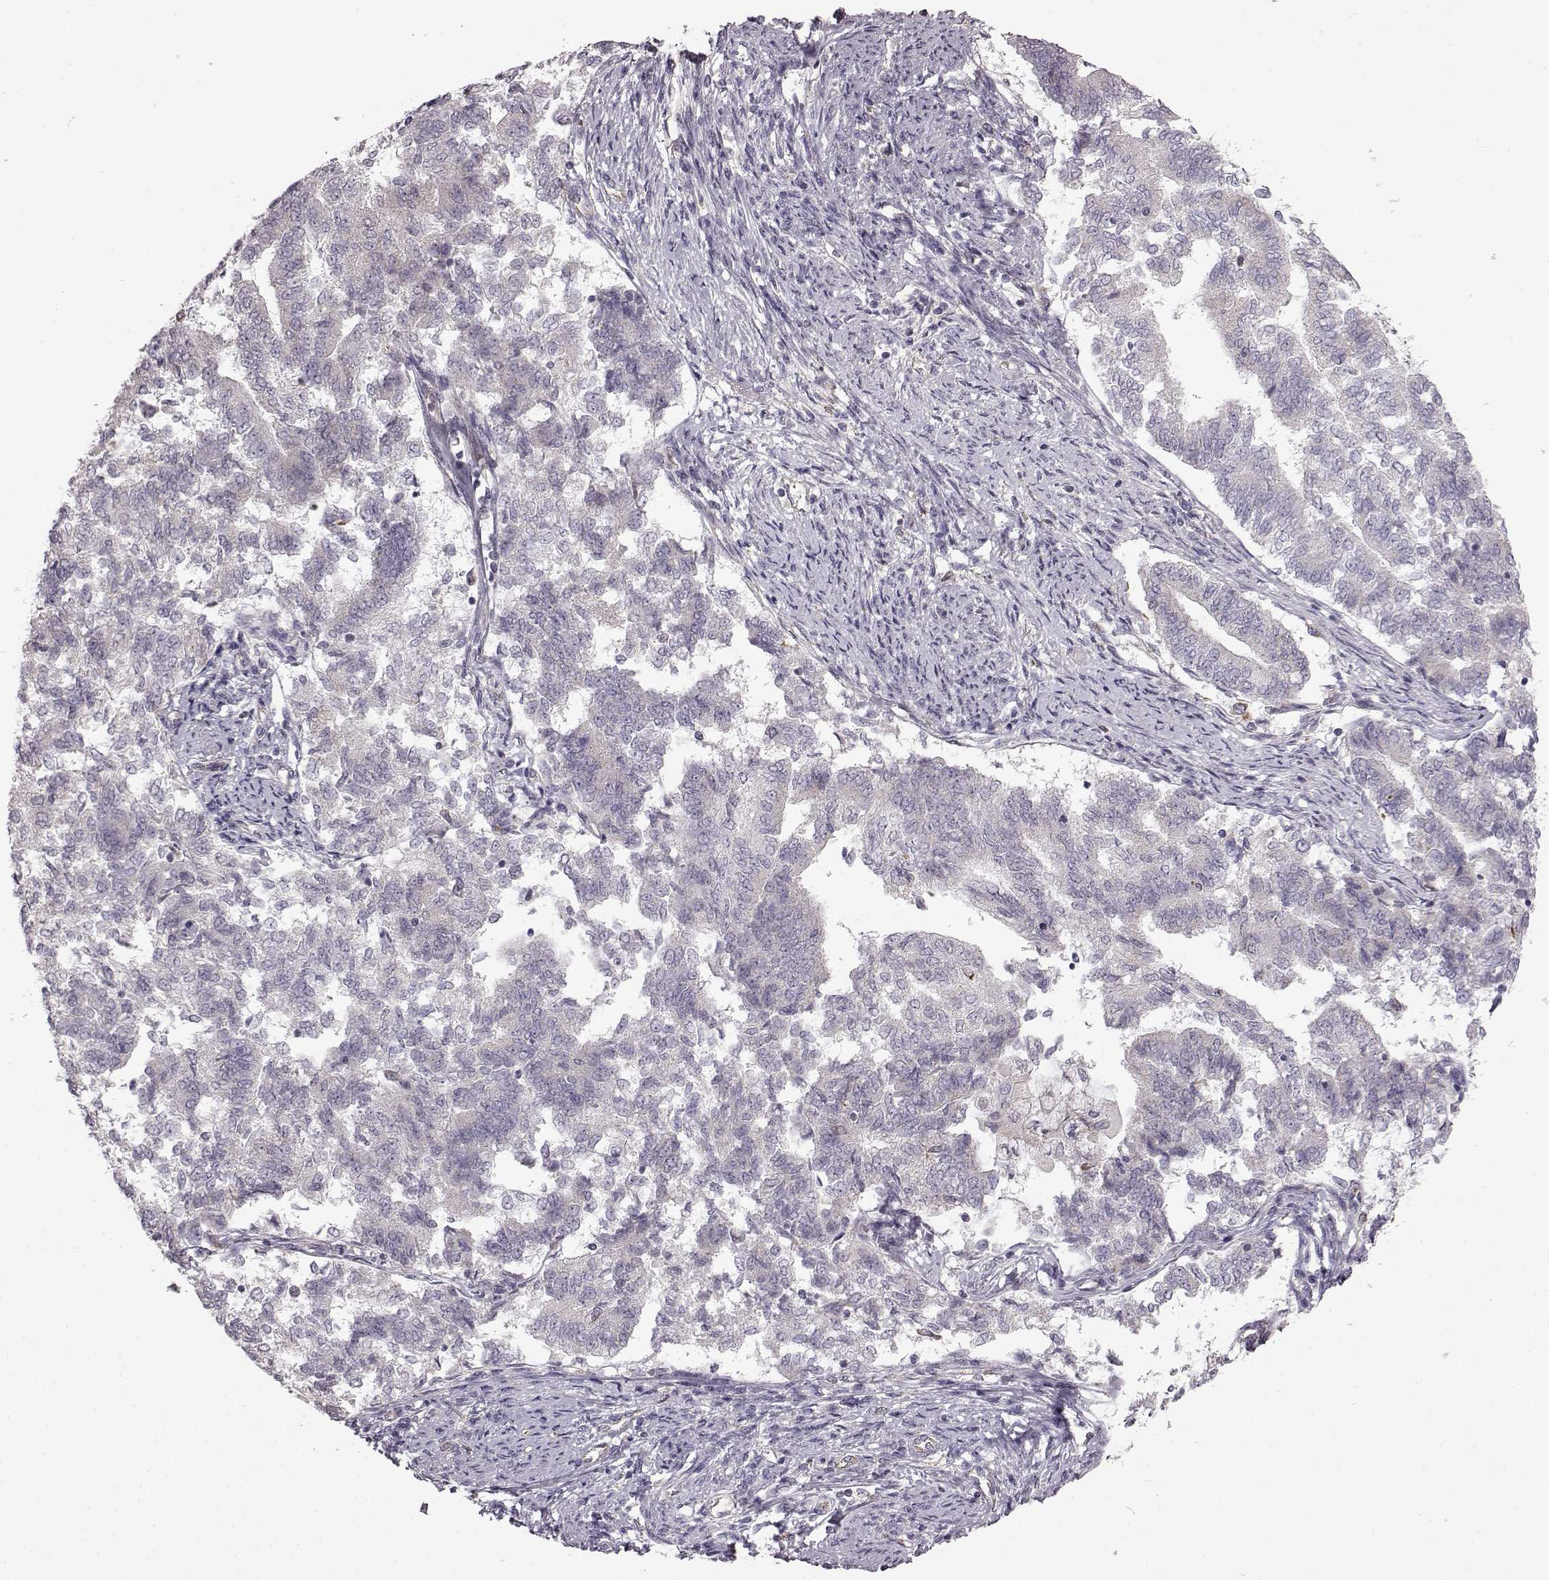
{"staining": {"intensity": "negative", "quantity": "none", "location": "none"}, "tissue": "endometrial cancer", "cell_type": "Tumor cells", "image_type": "cancer", "snomed": [{"axis": "morphology", "description": "Adenocarcinoma, NOS"}, {"axis": "topography", "description": "Endometrium"}], "caption": "Immunohistochemistry of human endometrial cancer (adenocarcinoma) reveals no expression in tumor cells. The staining was performed using DAB to visualize the protein expression in brown, while the nuclei were stained in blue with hematoxylin (Magnification: 20x).", "gene": "B3GNT6", "patient": {"sex": "female", "age": 65}}